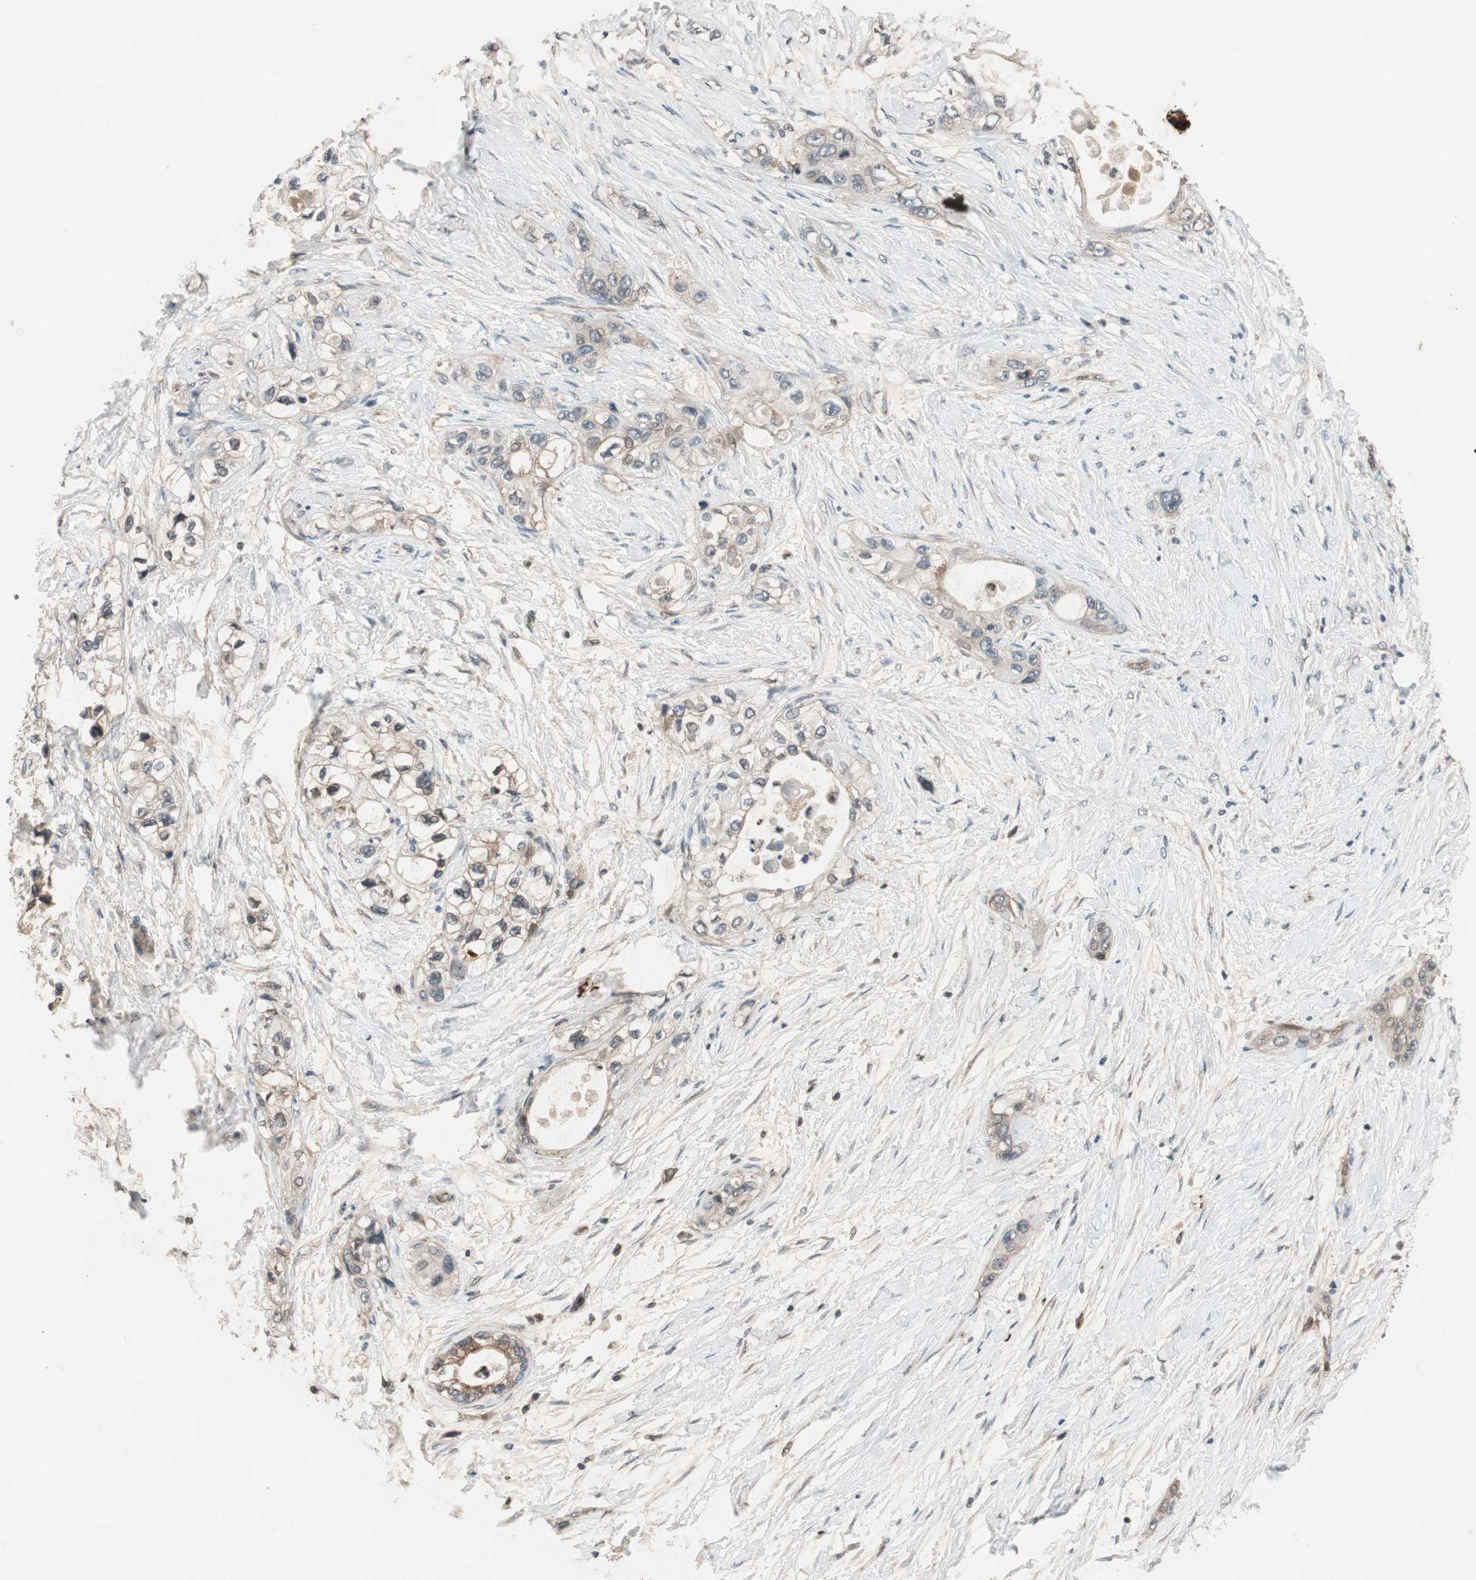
{"staining": {"intensity": "weak", "quantity": "25%-75%", "location": "cytoplasmic/membranous"}, "tissue": "pancreatic cancer", "cell_type": "Tumor cells", "image_type": "cancer", "snomed": [{"axis": "morphology", "description": "Adenocarcinoma, NOS"}, {"axis": "topography", "description": "Pancreas"}], "caption": "Weak cytoplasmic/membranous expression for a protein is appreciated in about 25%-75% of tumor cells of adenocarcinoma (pancreatic) using immunohistochemistry (IHC).", "gene": "GCLM", "patient": {"sex": "female", "age": 70}}